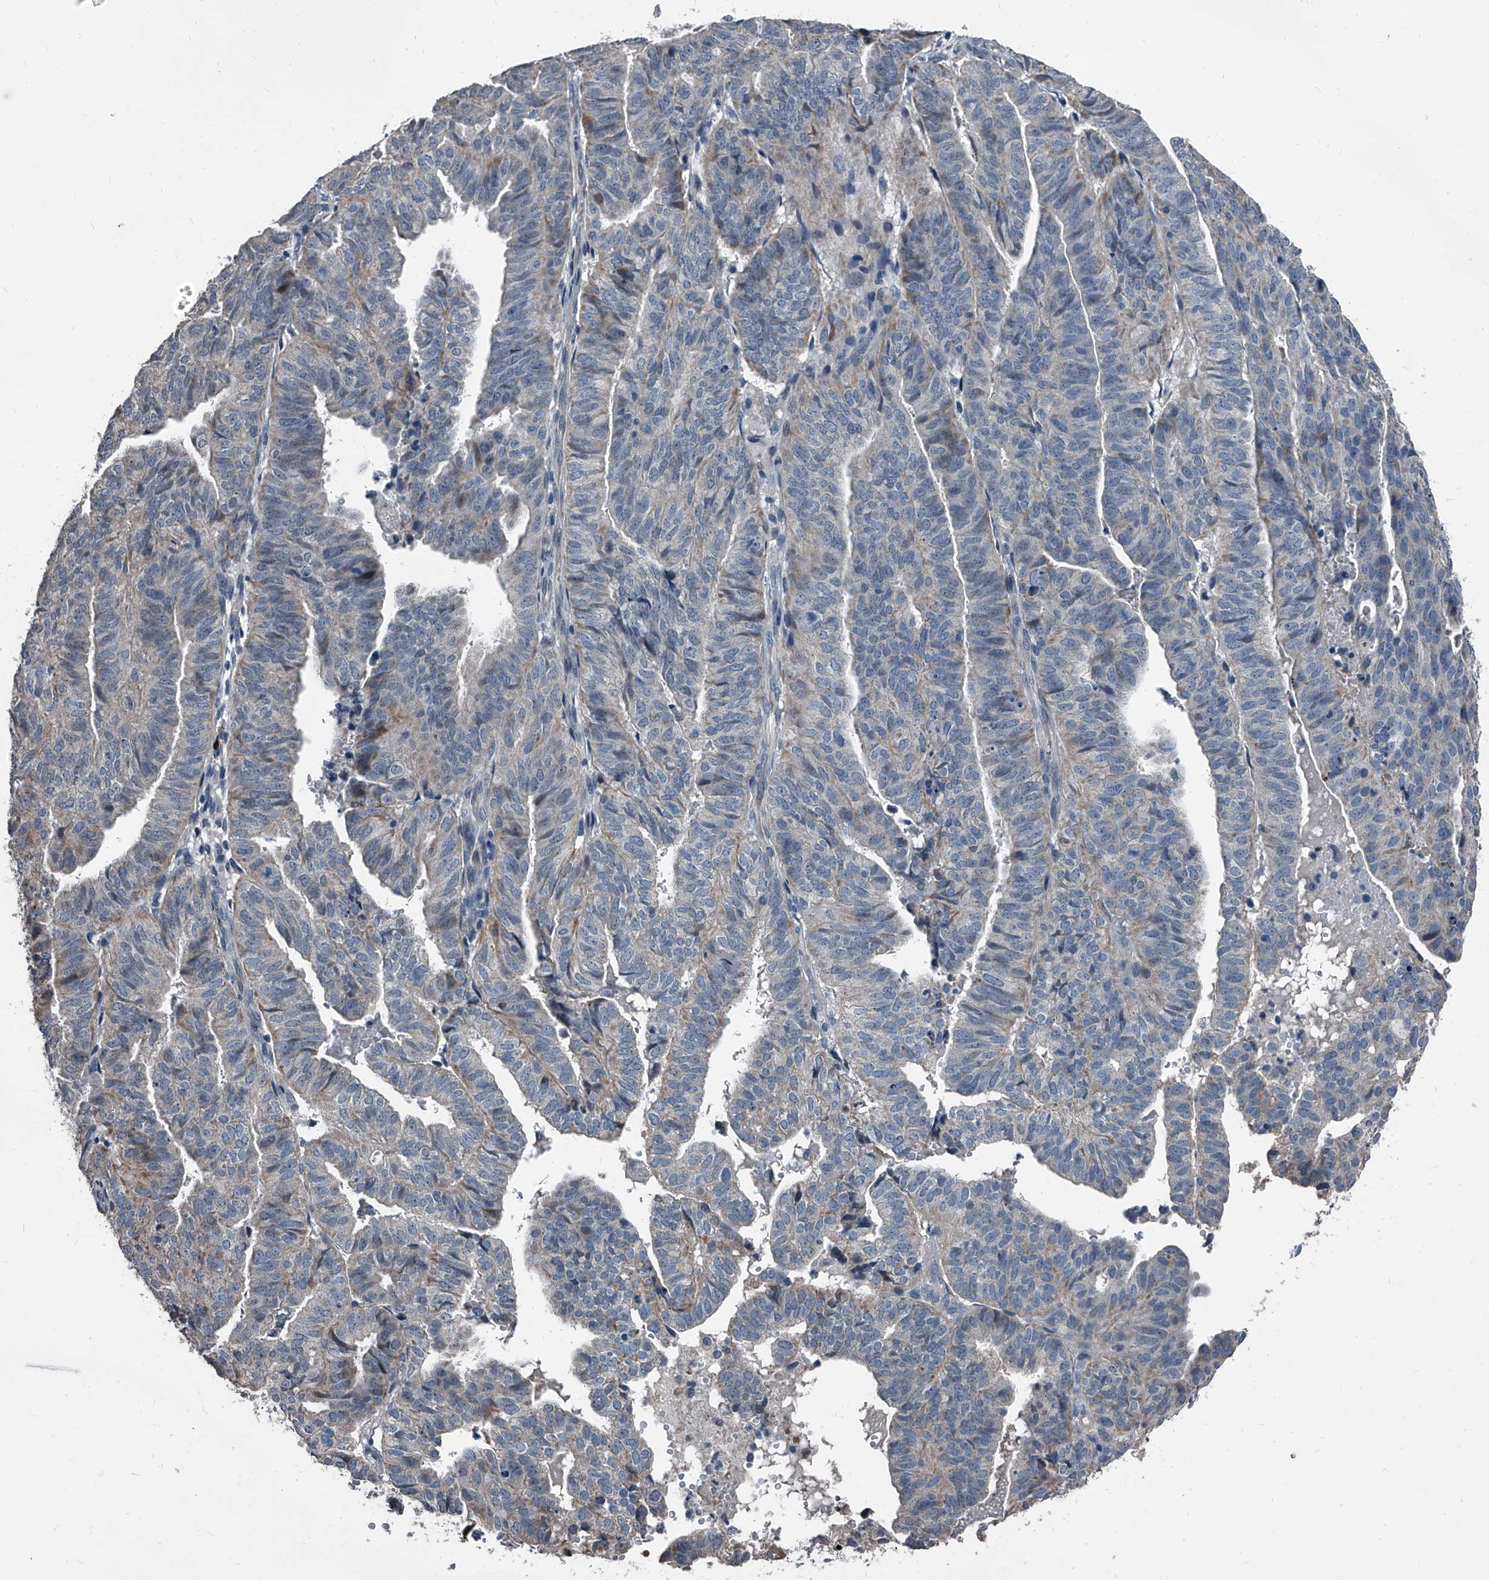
{"staining": {"intensity": "weak", "quantity": "<25%", "location": "cytoplasmic/membranous"}, "tissue": "endometrial cancer", "cell_type": "Tumor cells", "image_type": "cancer", "snomed": [{"axis": "morphology", "description": "Adenocarcinoma, NOS"}, {"axis": "topography", "description": "Uterus"}], "caption": "Human endometrial adenocarcinoma stained for a protein using immunohistochemistry (IHC) exhibits no positivity in tumor cells.", "gene": "PHACTR1", "patient": {"sex": "female", "age": 77}}